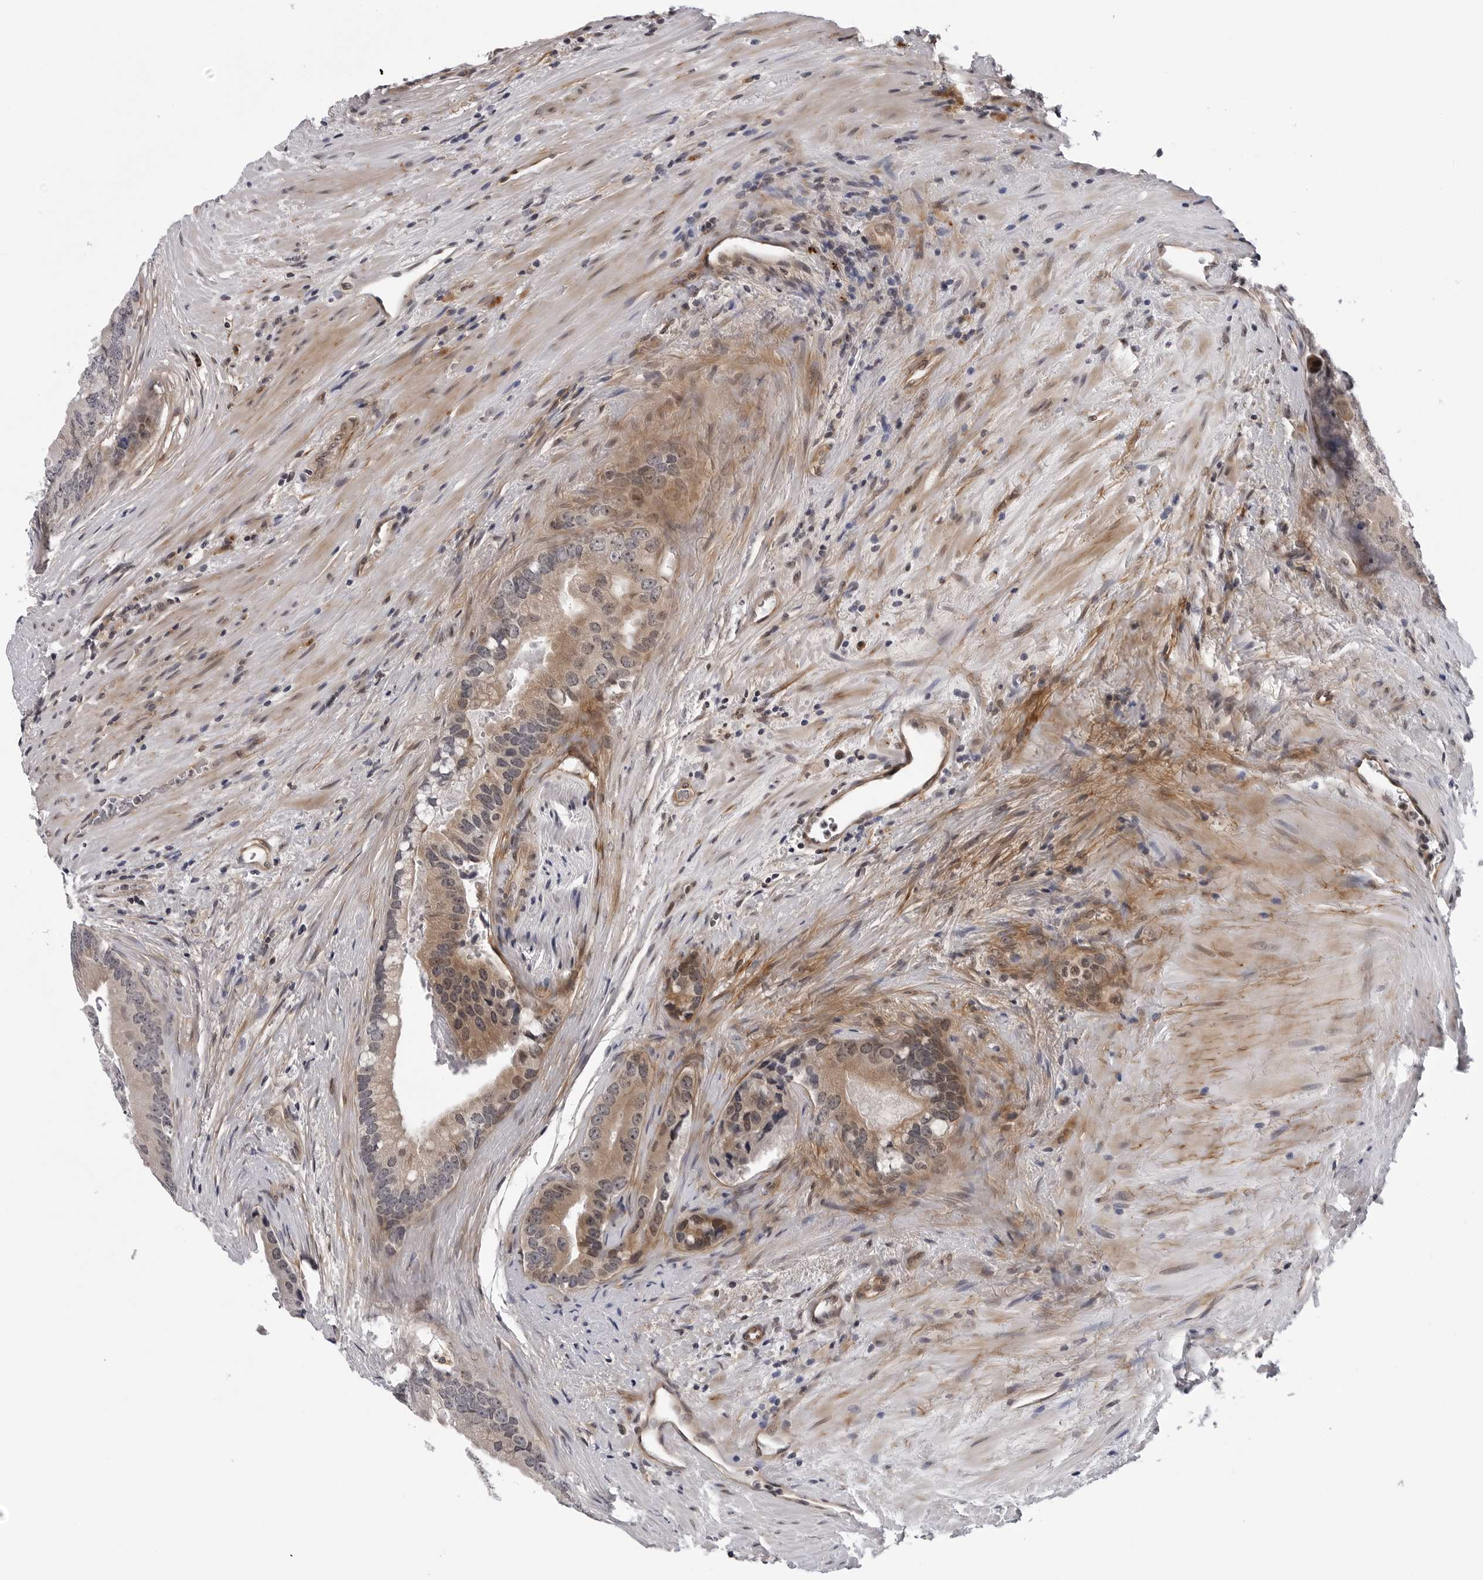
{"staining": {"intensity": "weak", "quantity": ">75%", "location": "cytoplasmic/membranous"}, "tissue": "prostate cancer", "cell_type": "Tumor cells", "image_type": "cancer", "snomed": [{"axis": "morphology", "description": "Adenocarcinoma, High grade"}, {"axis": "topography", "description": "Prostate"}], "caption": "Immunohistochemistry of prostate cancer (adenocarcinoma (high-grade)) exhibits low levels of weak cytoplasmic/membranous expression in approximately >75% of tumor cells.", "gene": "KIAA1614", "patient": {"sex": "male", "age": 70}}